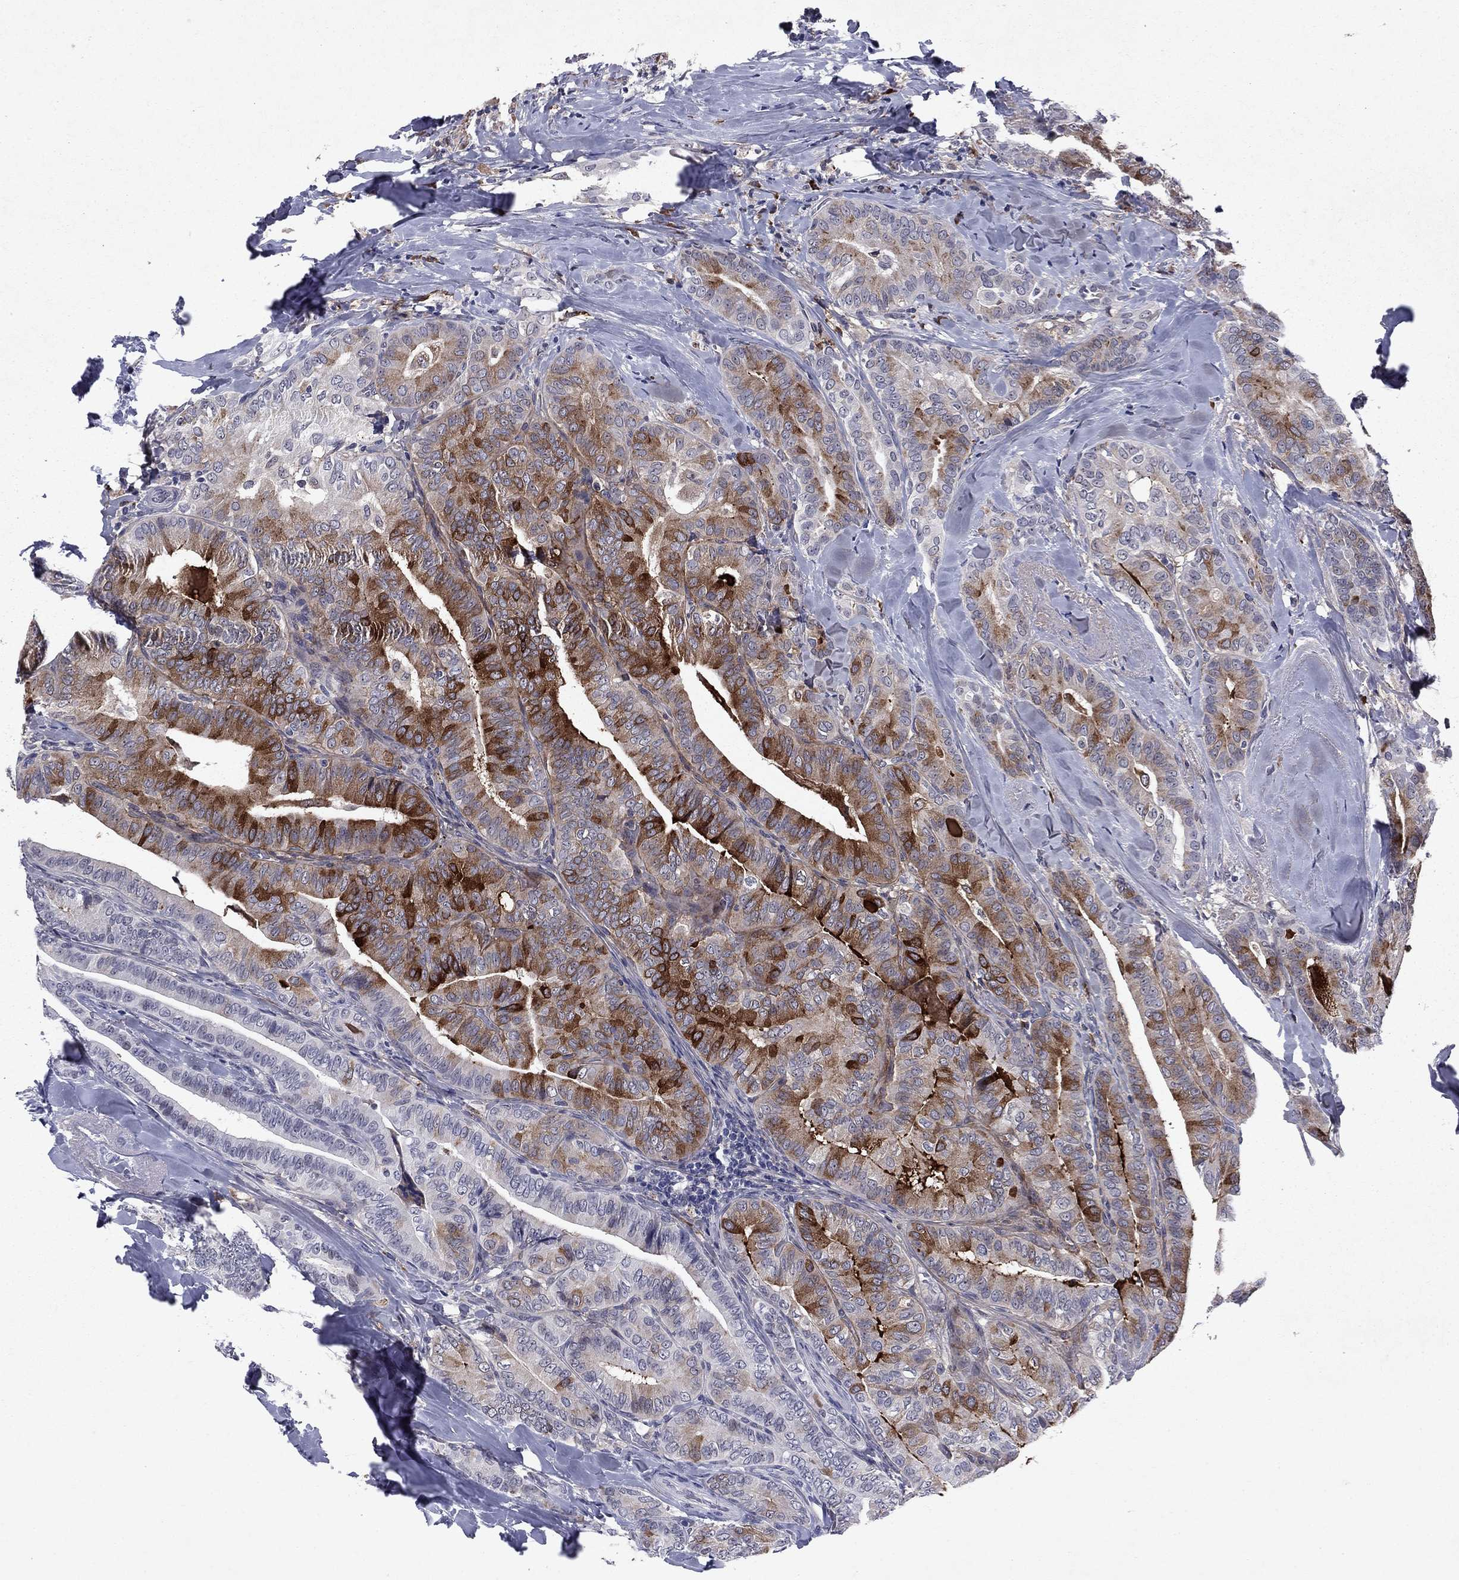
{"staining": {"intensity": "strong", "quantity": "<25%", "location": "cytoplasmic/membranous"}, "tissue": "thyroid cancer", "cell_type": "Tumor cells", "image_type": "cancer", "snomed": [{"axis": "morphology", "description": "Papillary adenocarcinoma, NOS"}, {"axis": "topography", "description": "Thyroid gland"}], "caption": "A medium amount of strong cytoplasmic/membranous staining is identified in approximately <25% of tumor cells in papillary adenocarcinoma (thyroid) tissue.", "gene": "ECM1", "patient": {"sex": "male", "age": 61}}